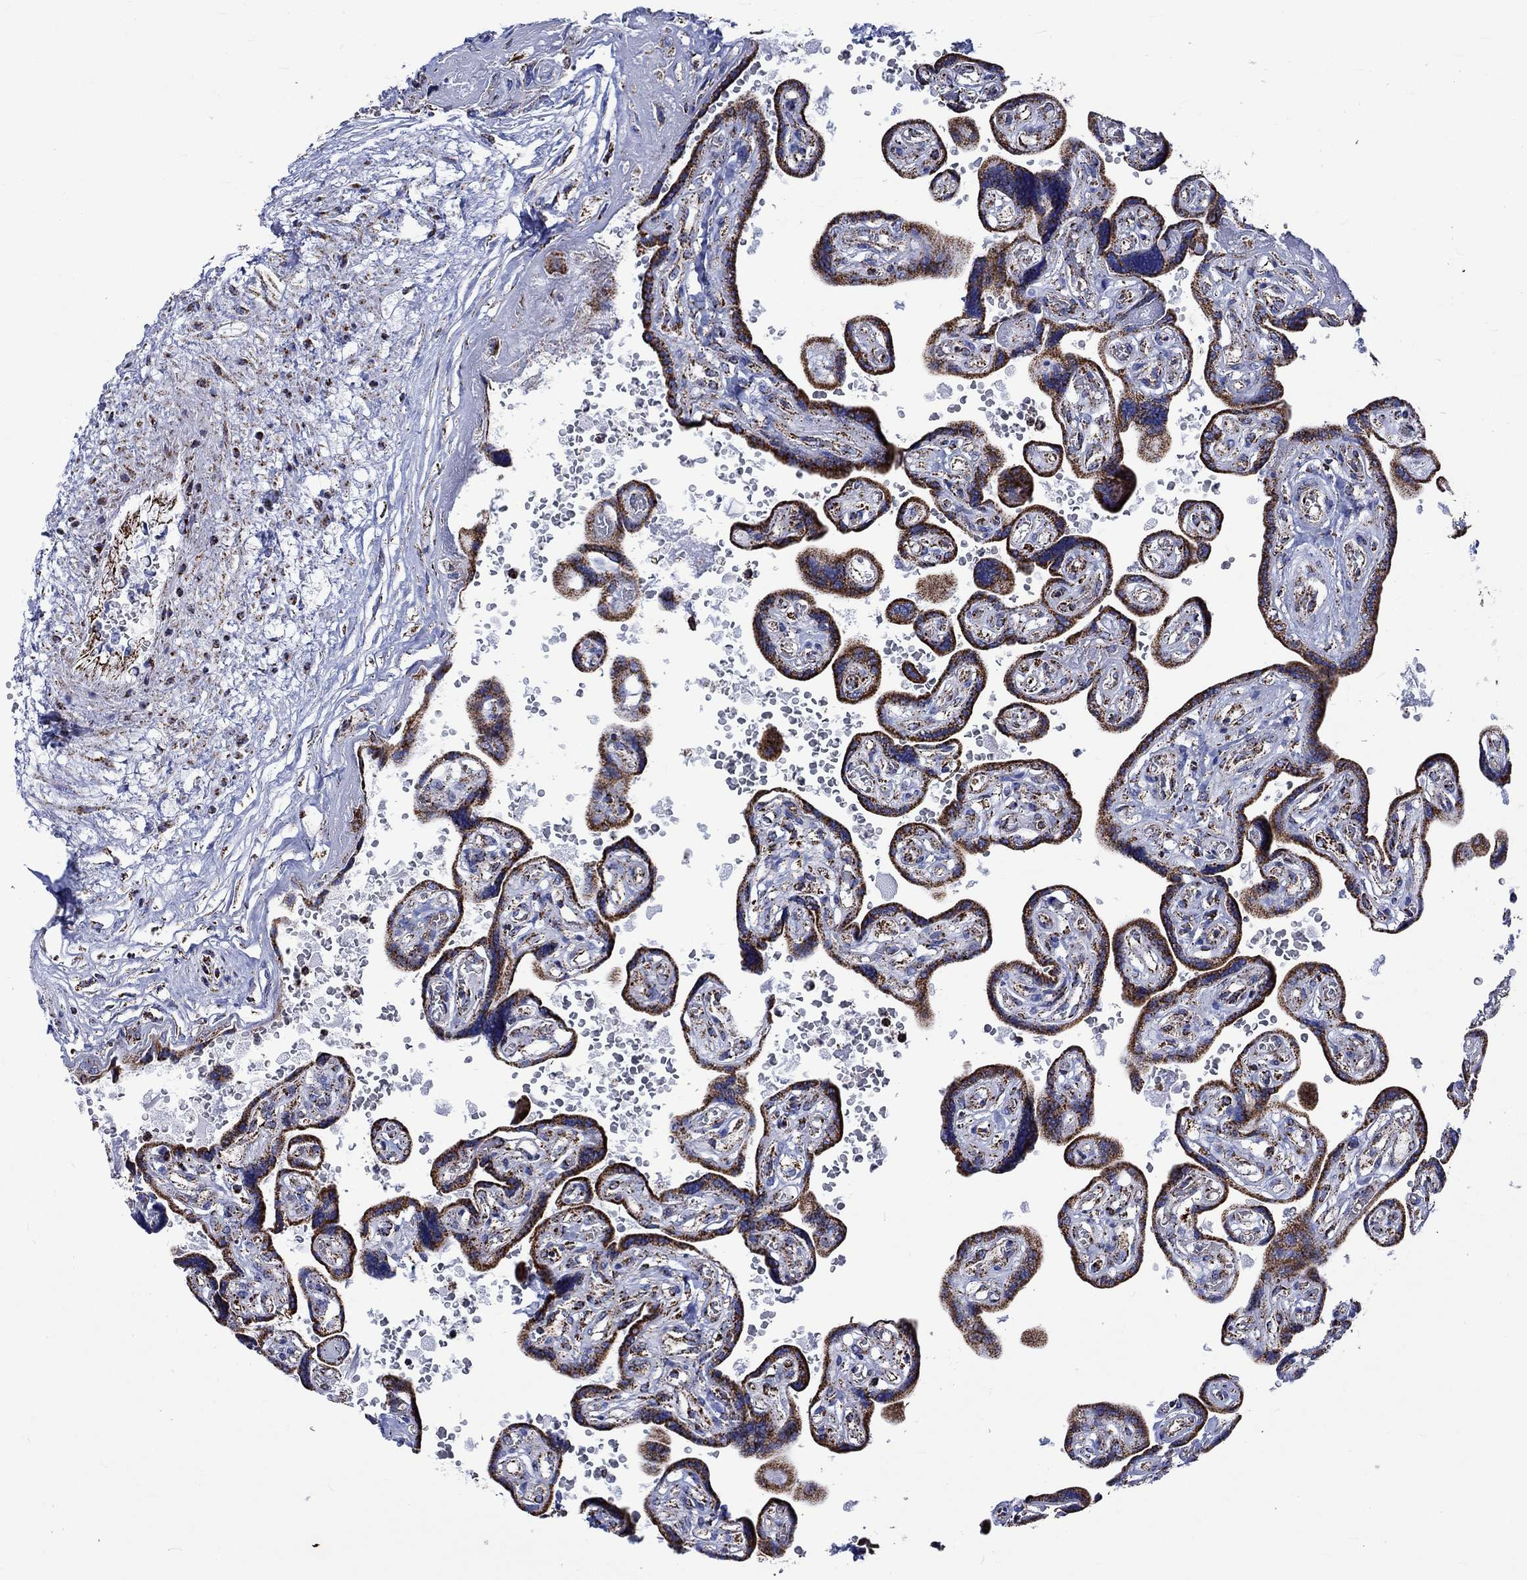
{"staining": {"intensity": "moderate", "quantity": "25%-75%", "location": "cytoplasmic/membranous"}, "tissue": "placenta", "cell_type": "Decidual cells", "image_type": "normal", "snomed": [{"axis": "morphology", "description": "Normal tissue, NOS"}, {"axis": "topography", "description": "Placenta"}], "caption": "Immunohistochemistry (IHC) (DAB (3,3'-diaminobenzidine)) staining of unremarkable placenta shows moderate cytoplasmic/membranous protein staining in approximately 25%-75% of decidual cells.", "gene": "RCE1", "patient": {"sex": "female", "age": 32}}